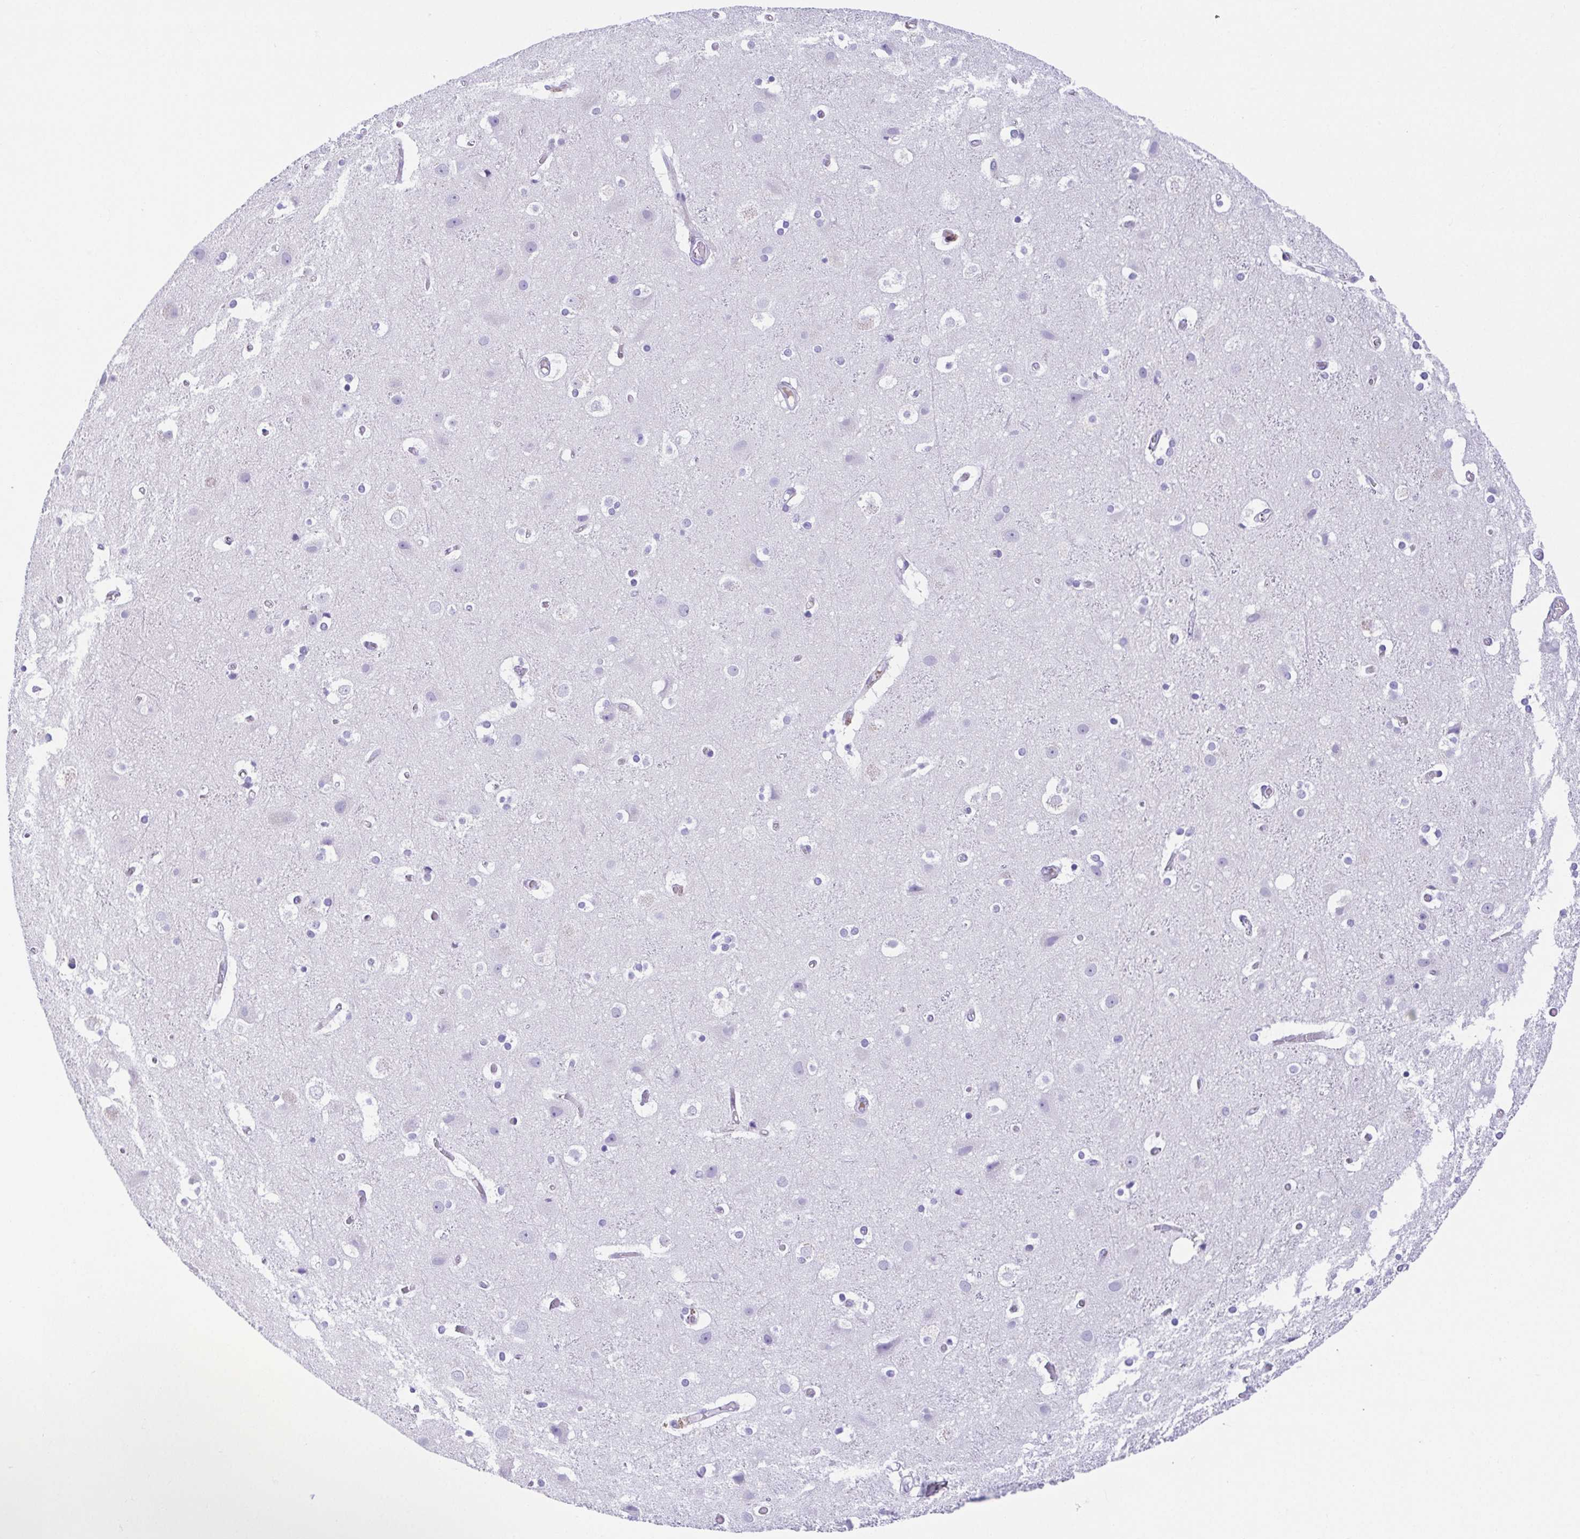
{"staining": {"intensity": "negative", "quantity": "none", "location": "none"}, "tissue": "cerebral cortex", "cell_type": "Endothelial cells", "image_type": "normal", "snomed": [{"axis": "morphology", "description": "Normal tissue, NOS"}, {"axis": "topography", "description": "Cerebral cortex"}], "caption": "IHC image of normal cerebral cortex: cerebral cortex stained with DAB (3,3'-diaminobenzidine) shows no significant protein expression in endothelial cells.", "gene": "SPATA4", "patient": {"sex": "female", "age": 52}}